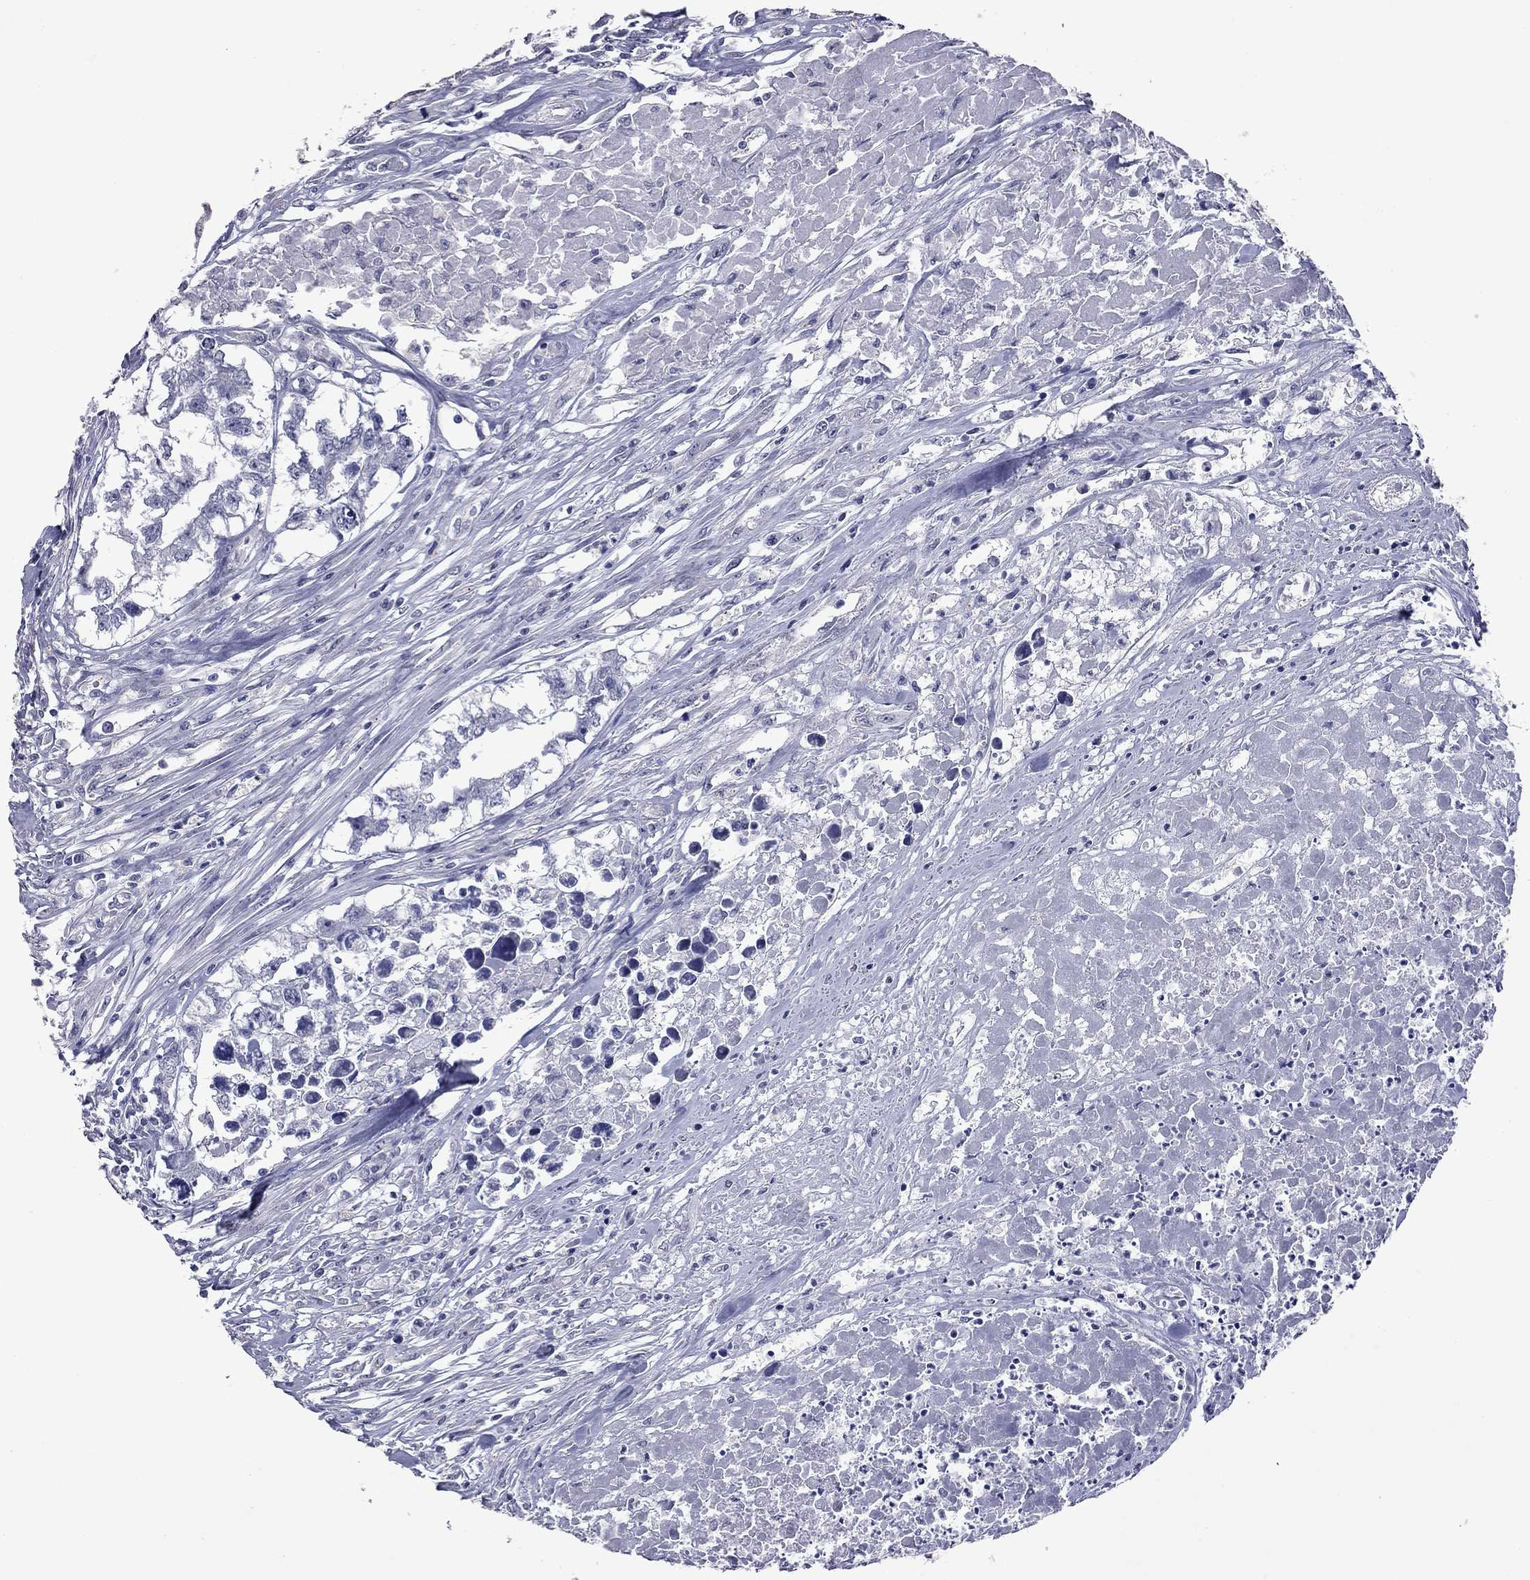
{"staining": {"intensity": "negative", "quantity": "none", "location": "none"}, "tissue": "testis cancer", "cell_type": "Tumor cells", "image_type": "cancer", "snomed": [{"axis": "morphology", "description": "Carcinoma, Embryonal, NOS"}, {"axis": "morphology", "description": "Teratoma, malignant, NOS"}, {"axis": "topography", "description": "Testis"}], "caption": "Tumor cells are negative for brown protein staining in embryonal carcinoma (testis).", "gene": "SHOC2", "patient": {"sex": "male", "age": 44}}